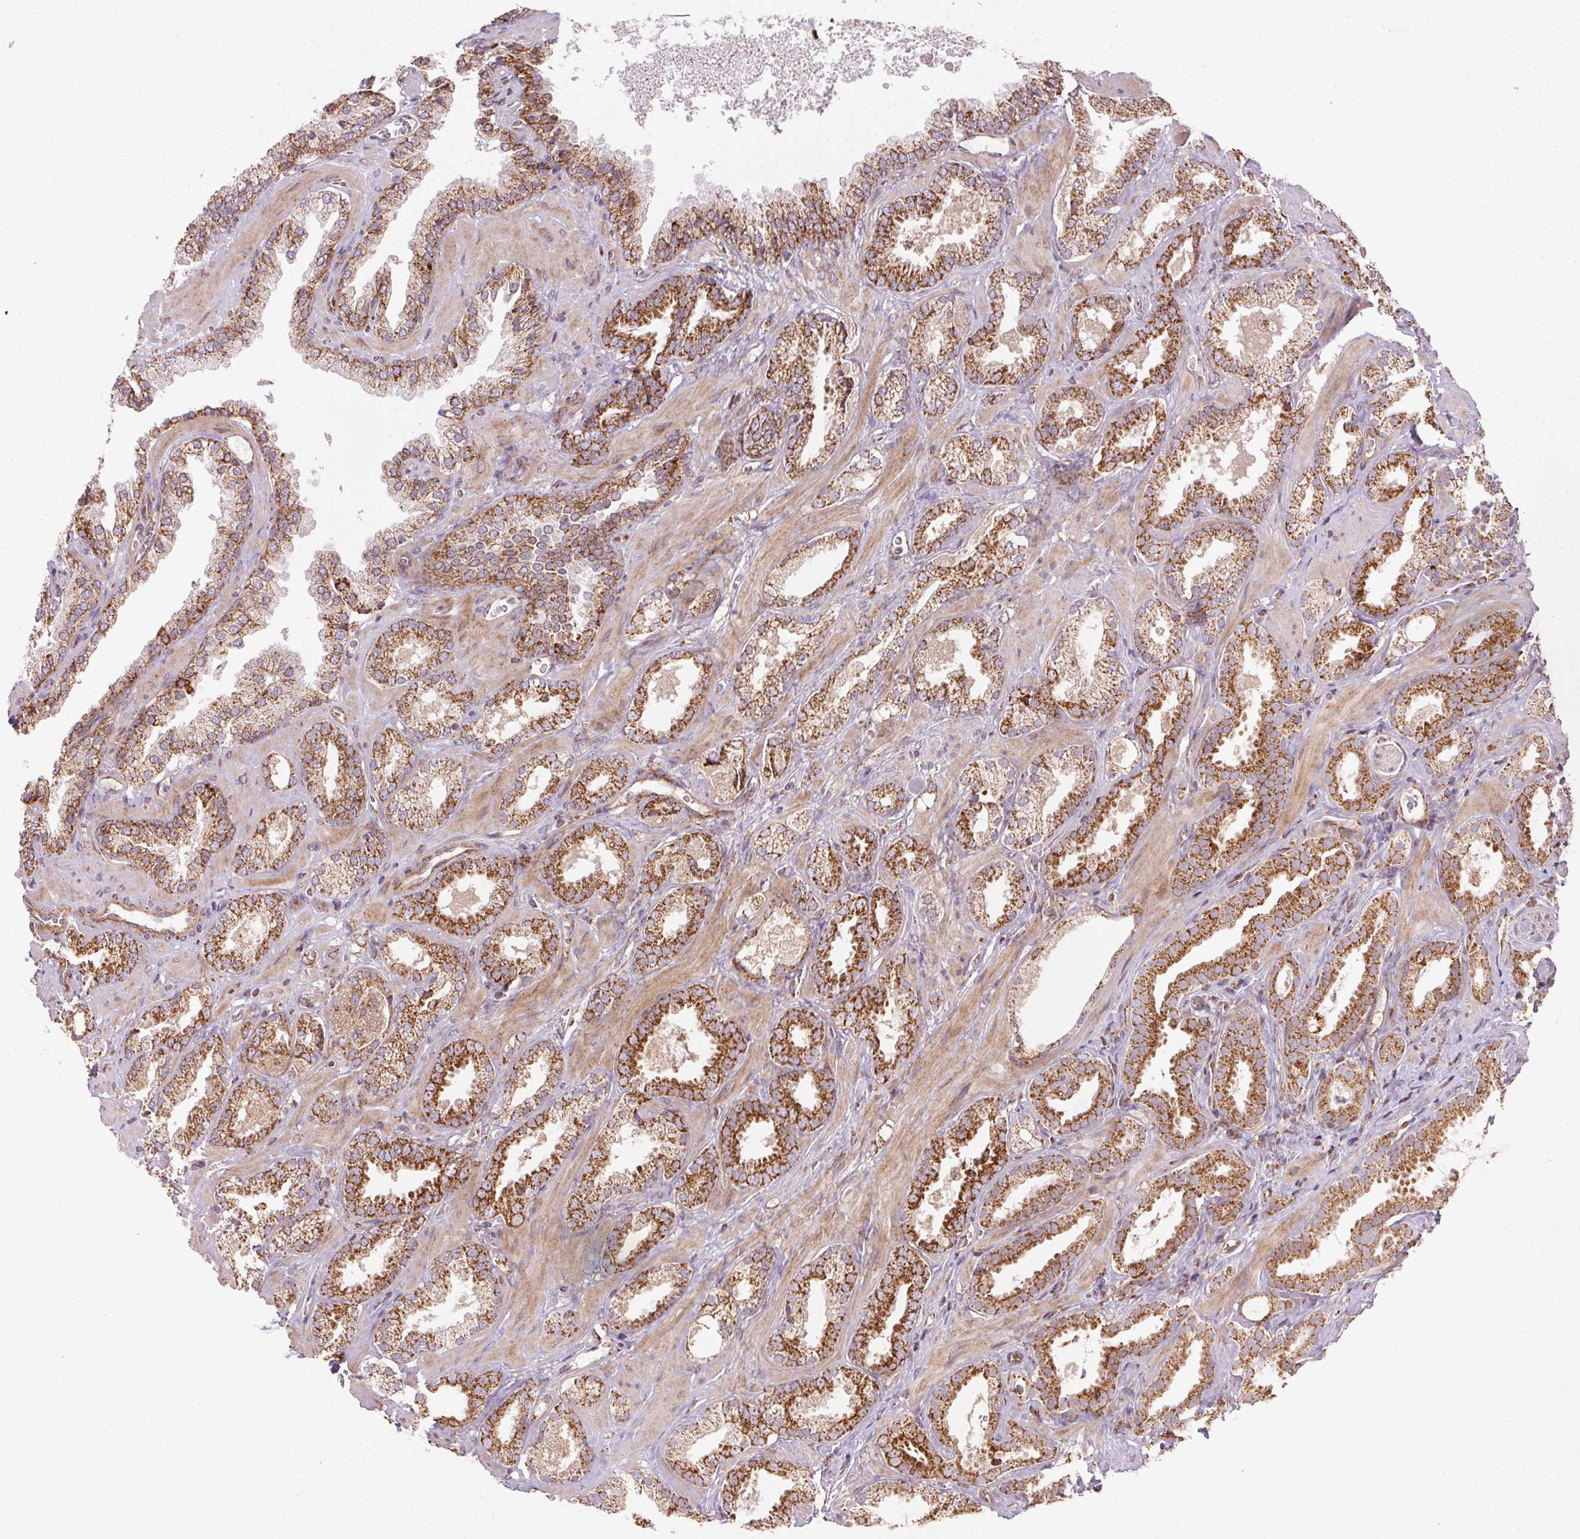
{"staining": {"intensity": "strong", "quantity": ">75%", "location": "cytoplasmic/membranous"}, "tissue": "prostate cancer", "cell_type": "Tumor cells", "image_type": "cancer", "snomed": [{"axis": "morphology", "description": "Adenocarcinoma, Low grade"}, {"axis": "topography", "description": "Prostate"}], "caption": "Prostate cancer (low-grade adenocarcinoma) stained for a protein (brown) reveals strong cytoplasmic/membranous positive expression in approximately >75% of tumor cells.", "gene": "CLPB", "patient": {"sex": "male", "age": 62}}